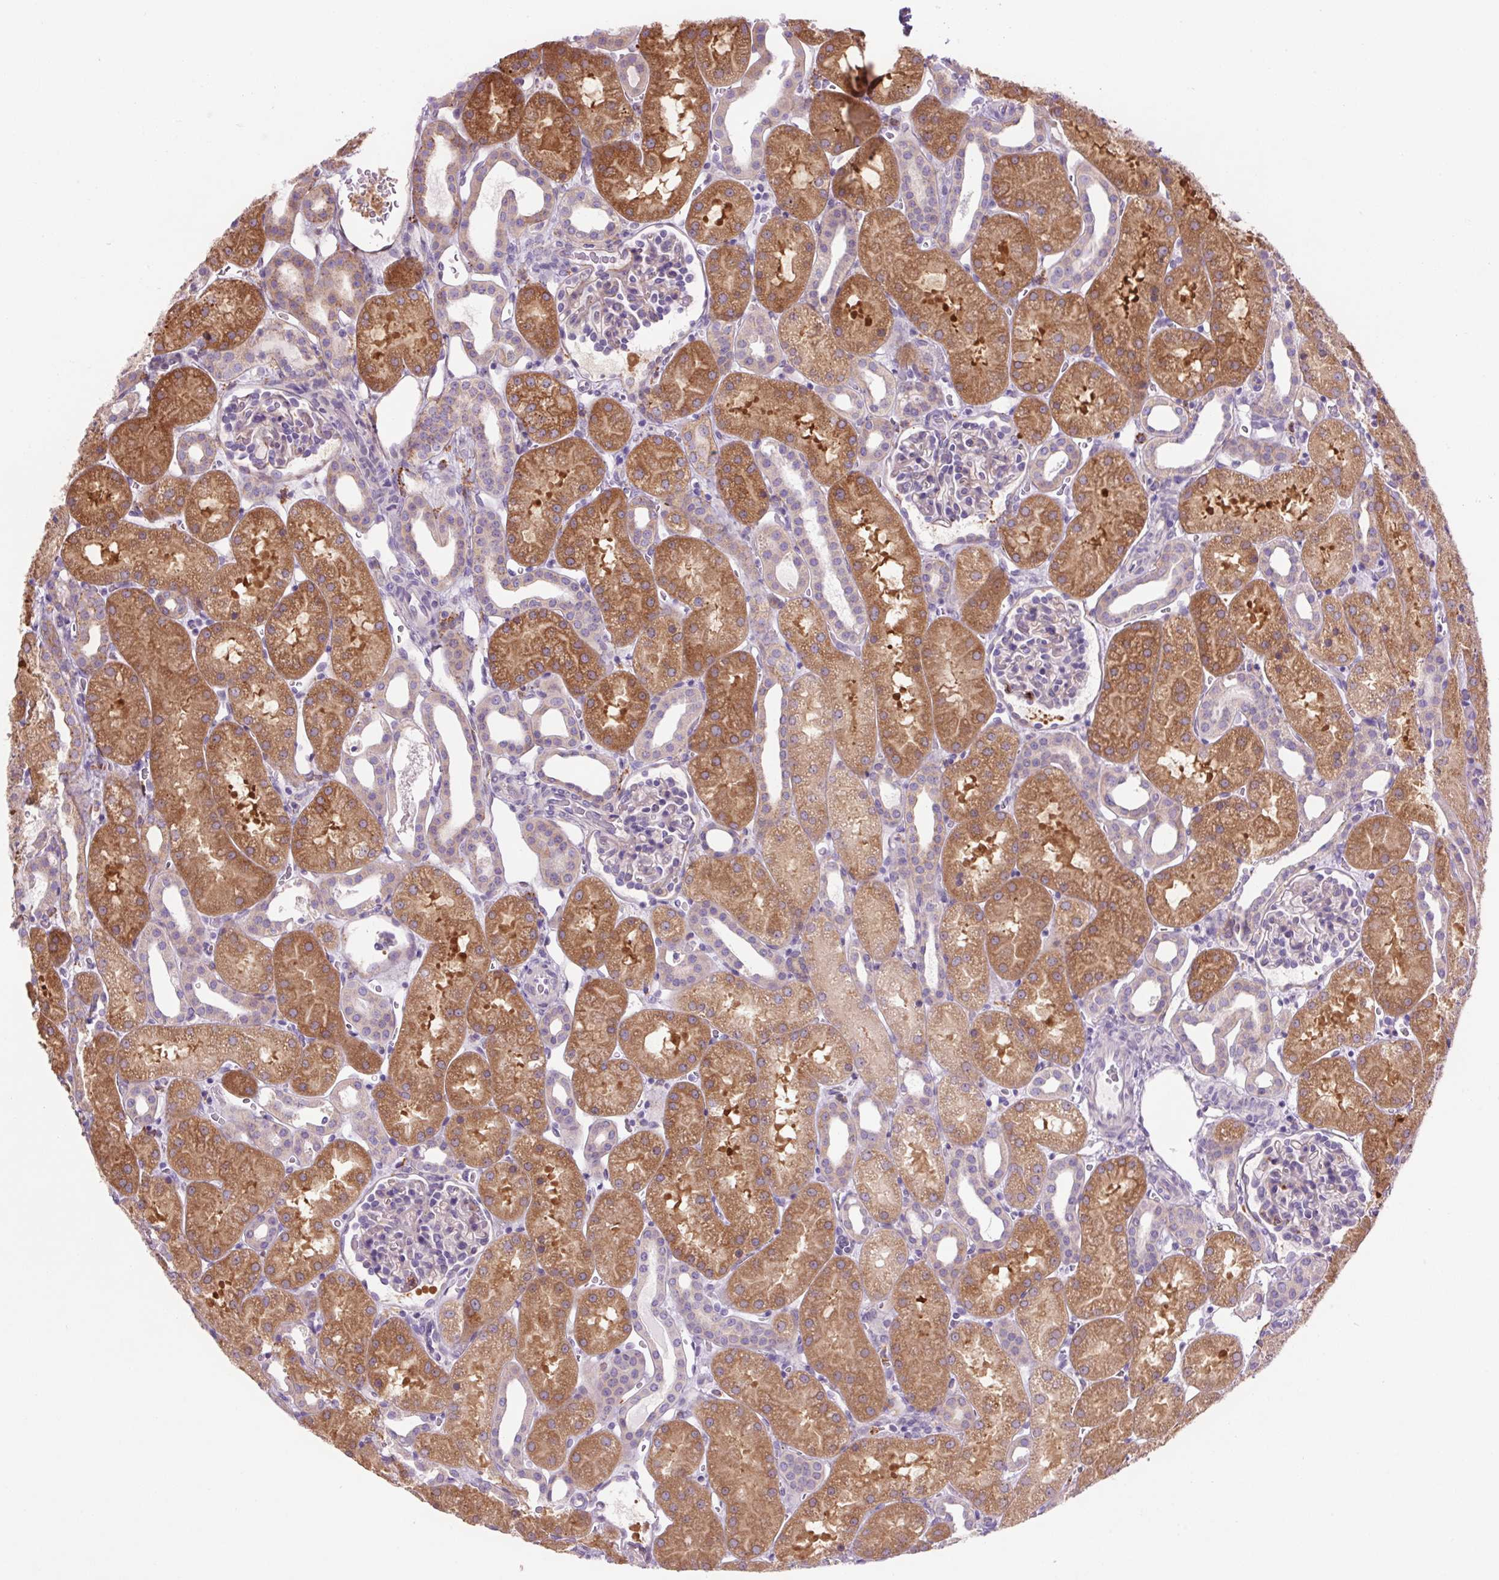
{"staining": {"intensity": "negative", "quantity": "none", "location": "none"}, "tissue": "kidney", "cell_type": "Cells in glomeruli", "image_type": "normal", "snomed": [{"axis": "morphology", "description": "Normal tissue, NOS"}, {"axis": "topography", "description": "Kidney"}], "caption": "This is a photomicrograph of IHC staining of benign kidney, which shows no positivity in cells in glomeruli.", "gene": "SH2D6", "patient": {"sex": "male", "age": 2}}